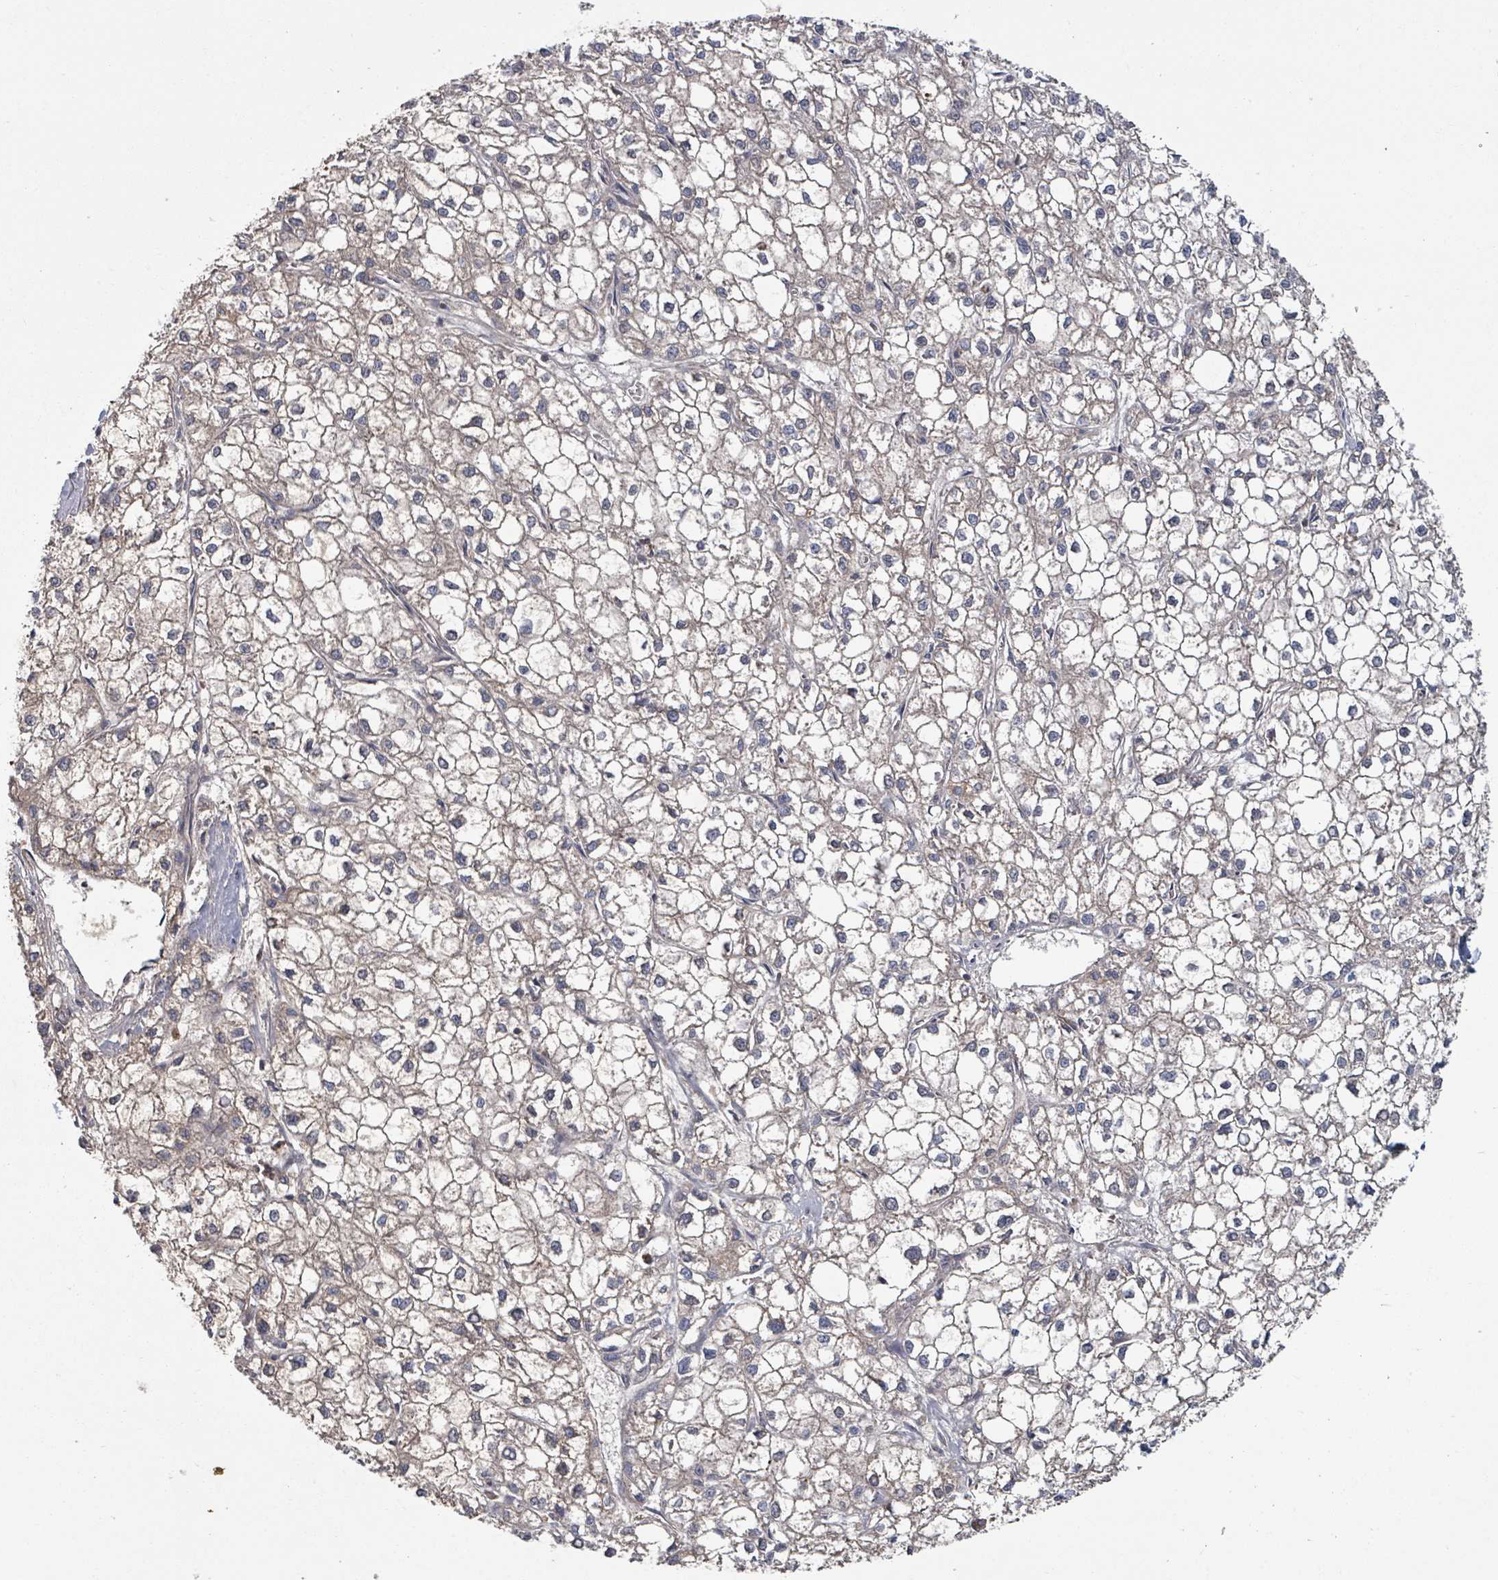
{"staining": {"intensity": "negative", "quantity": "none", "location": "none"}, "tissue": "liver cancer", "cell_type": "Tumor cells", "image_type": "cancer", "snomed": [{"axis": "morphology", "description": "Carcinoma, Hepatocellular, NOS"}, {"axis": "topography", "description": "Liver"}], "caption": "An IHC micrograph of liver cancer (hepatocellular carcinoma) is shown. There is no staining in tumor cells of liver cancer (hepatocellular carcinoma). (DAB (3,3'-diaminobenzidine) immunohistochemistry visualized using brightfield microscopy, high magnification).", "gene": "GABBR1", "patient": {"sex": "female", "age": 43}}